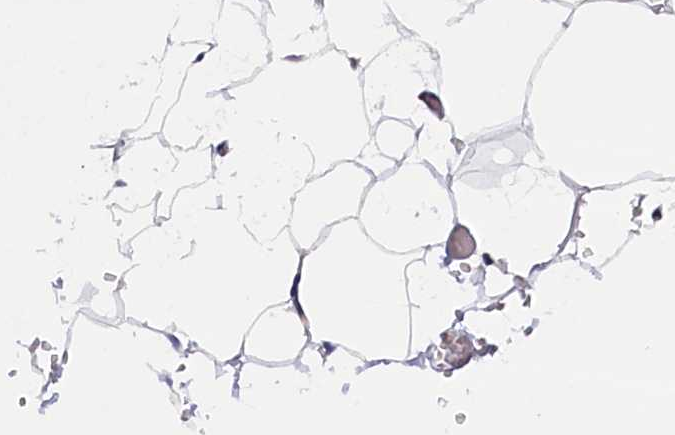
{"staining": {"intensity": "negative", "quantity": "none", "location": "none"}, "tissue": "adipose tissue", "cell_type": "Adipocytes", "image_type": "normal", "snomed": [{"axis": "morphology", "description": "Normal tissue, NOS"}, {"axis": "topography", "description": "Gallbladder"}, {"axis": "topography", "description": "Peripheral nerve tissue"}], "caption": "Human adipose tissue stained for a protein using immunohistochemistry (IHC) reveals no positivity in adipocytes.", "gene": "TBCB", "patient": {"sex": "male", "age": 38}}